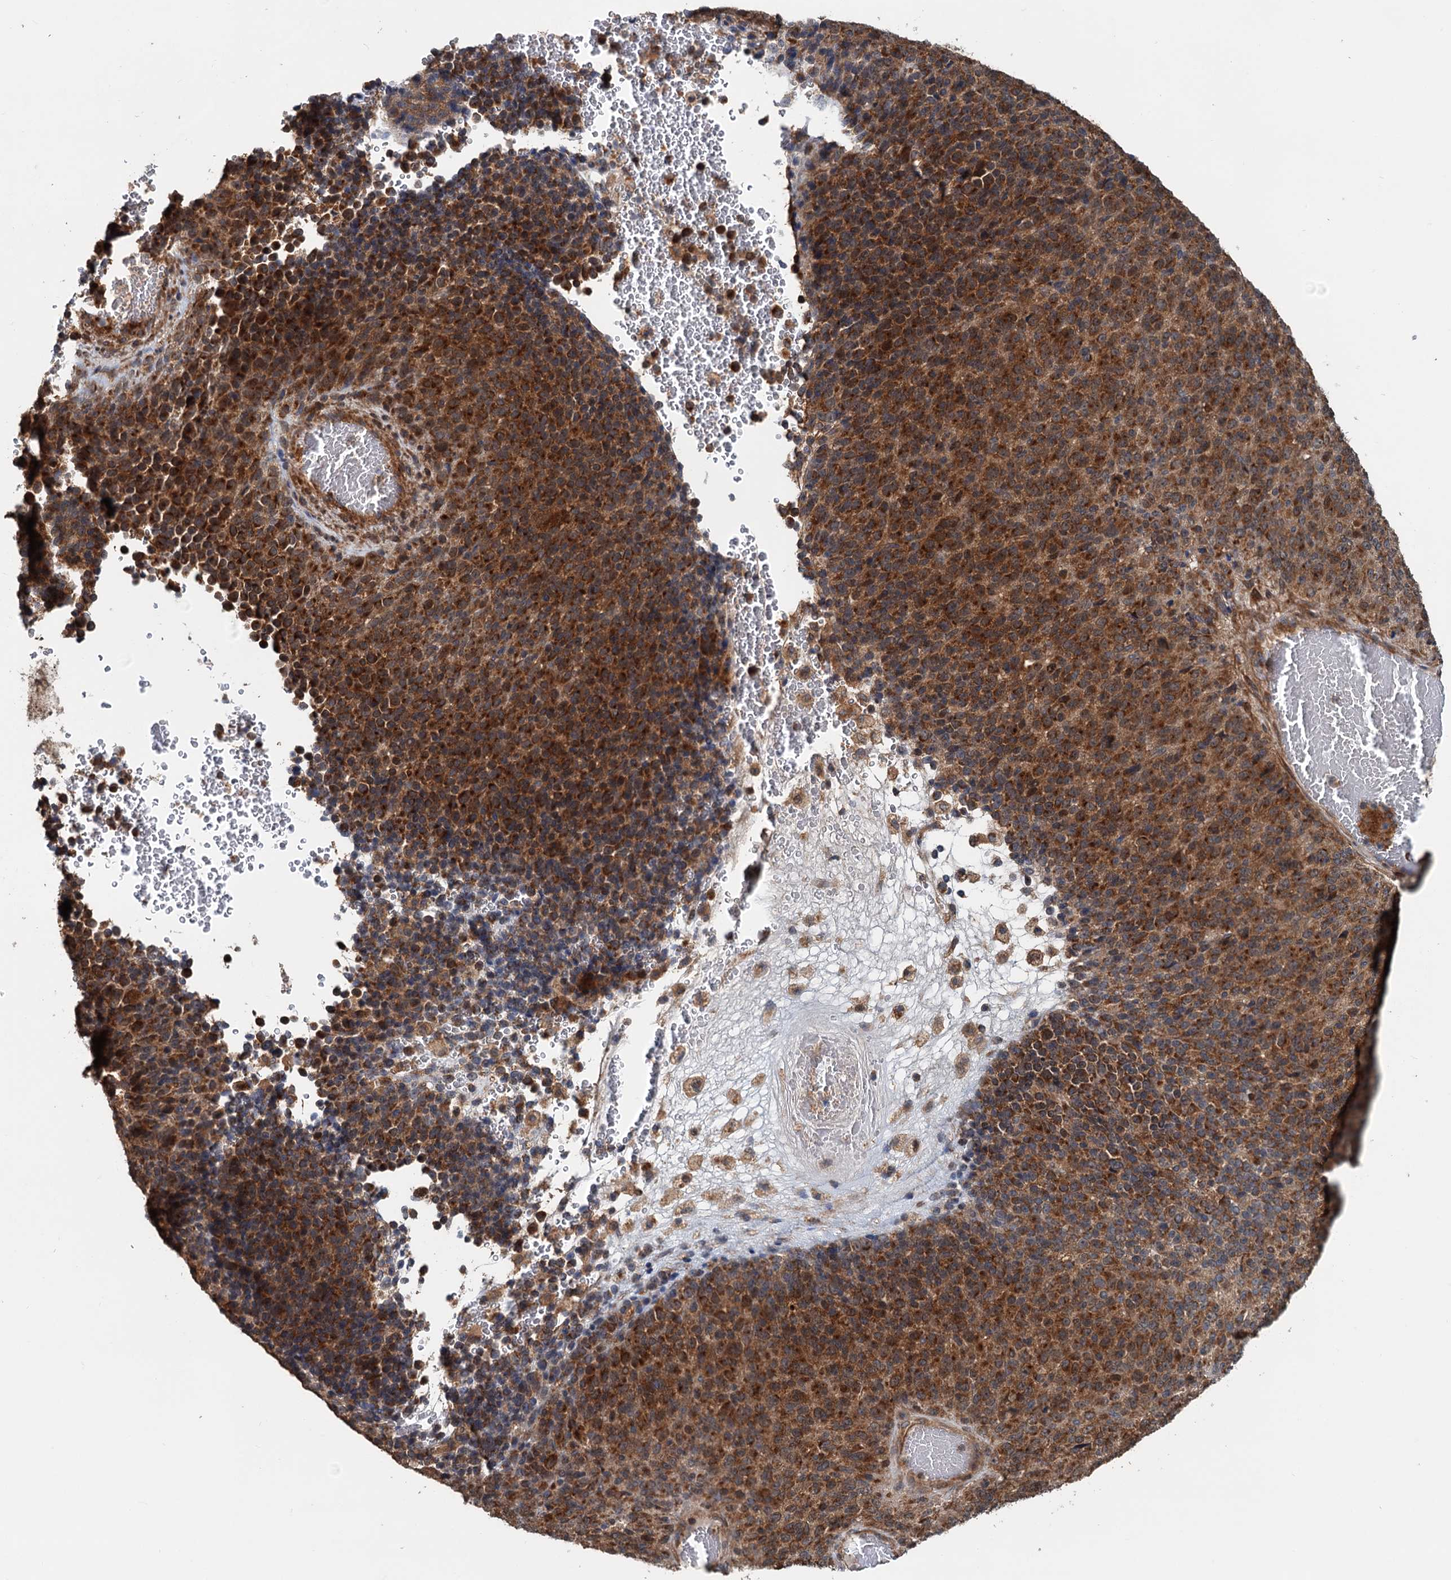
{"staining": {"intensity": "strong", "quantity": ">75%", "location": "cytoplasmic/membranous"}, "tissue": "melanoma", "cell_type": "Tumor cells", "image_type": "cancer", "snomed": [{"axis": "morphology", "description": "Malignant melanoma, Metastatic site"}, {"axis": "topography", "description": "Brain"}], "caption": "Malignant melanoma (metastatic site) stained for a protein (brown) shows strong cytoplasmic/membranous positive staining in approximately >75% of tumor cells.", "gene": "TEDC1", "patient": {"sex": "female", "age": 56}}